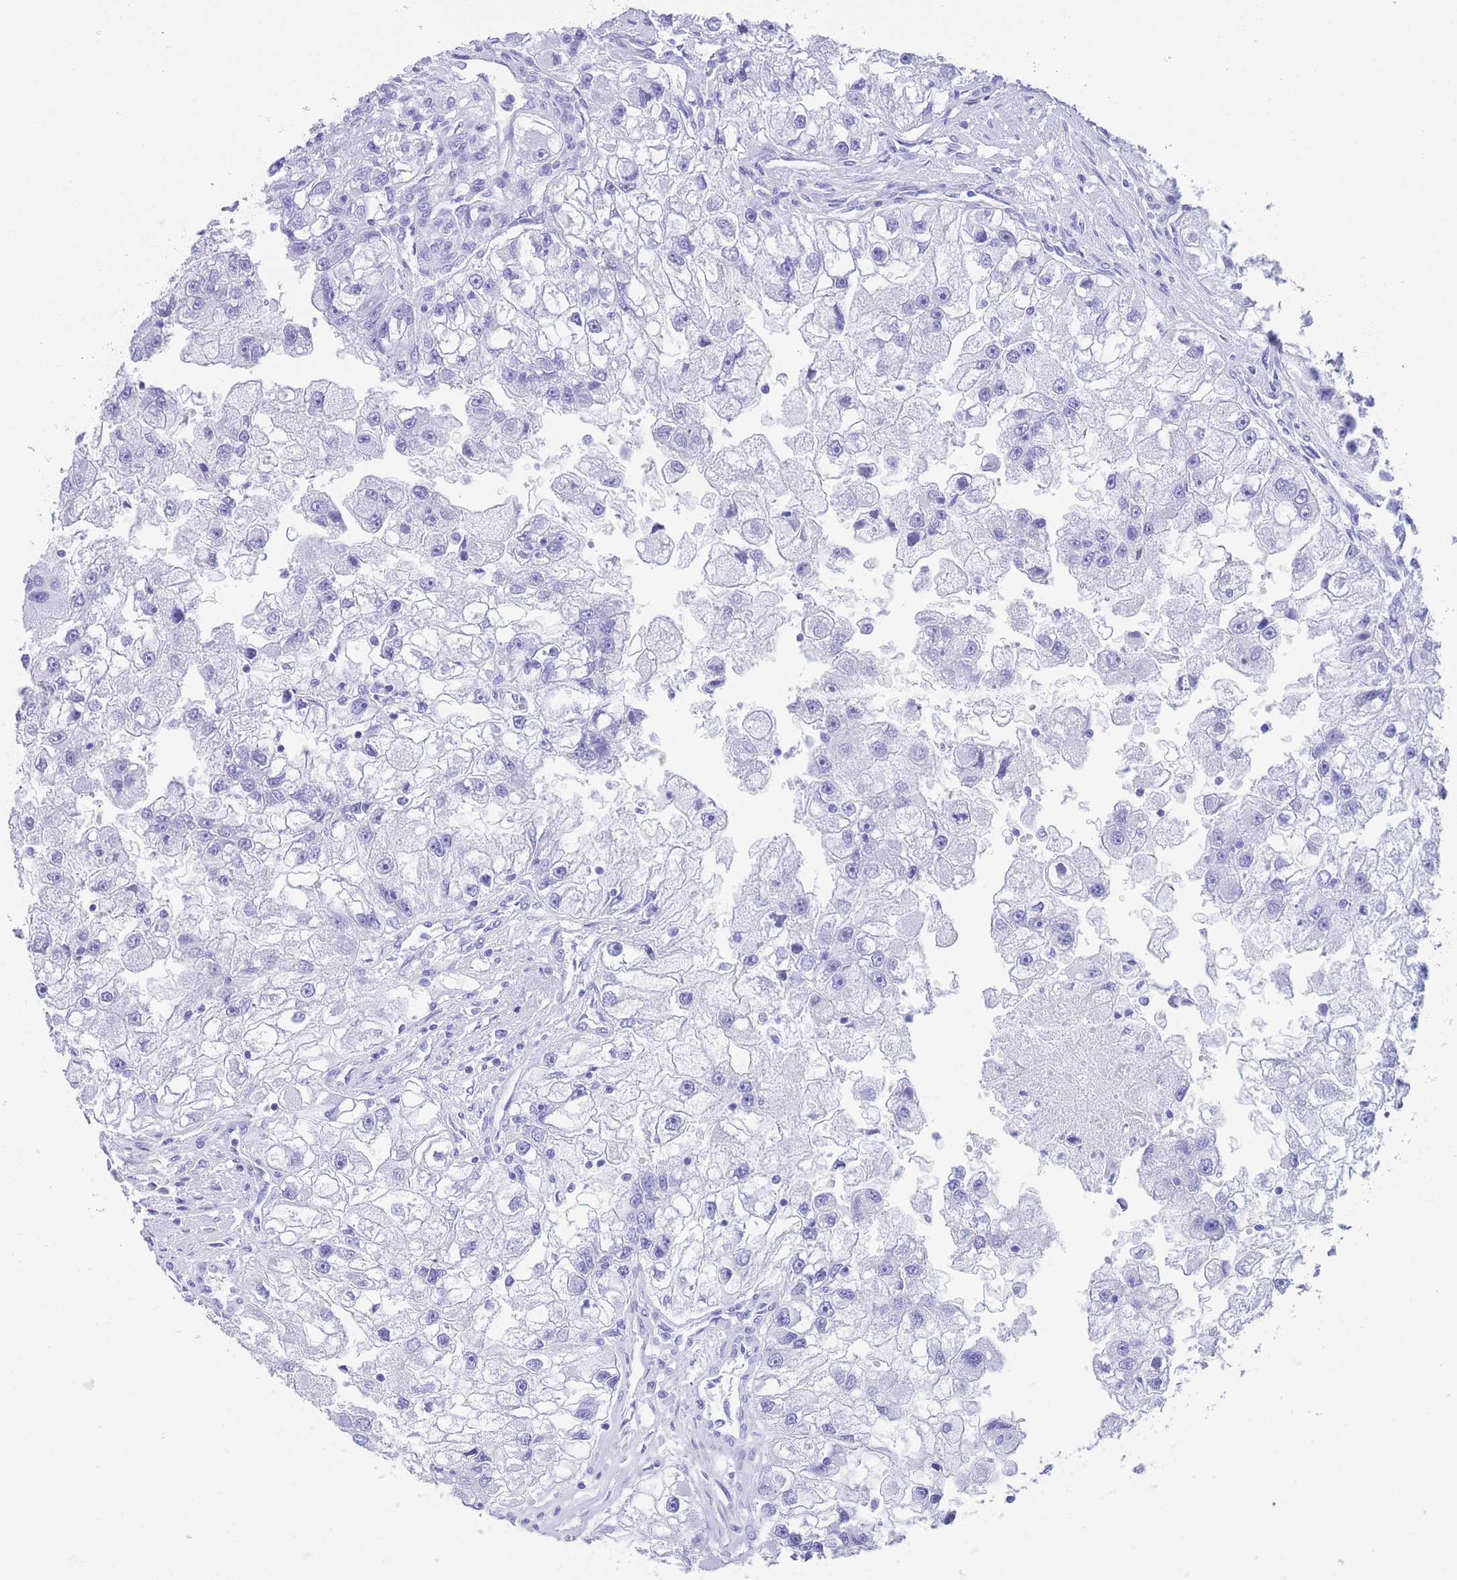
{"staining": {"intensity": "negative", "quantity": "none", "location": "none"}, "tissue": "renal cancer", "cell_type": "Tumor cells", "image_type": "cancer", "snomed": [{"axis": "morphology", "description": "Adenocarcinoma, NOS"}, {"axis": "topography", "description": "Kidney"}], "caption": "A high-resolution image shows IHC staining of adenocarcinoma (renal), which reveals no significant expression in tumor cells.", "gene": "SLCO1B3", "patient": {"sex": "male", "age": 63}}